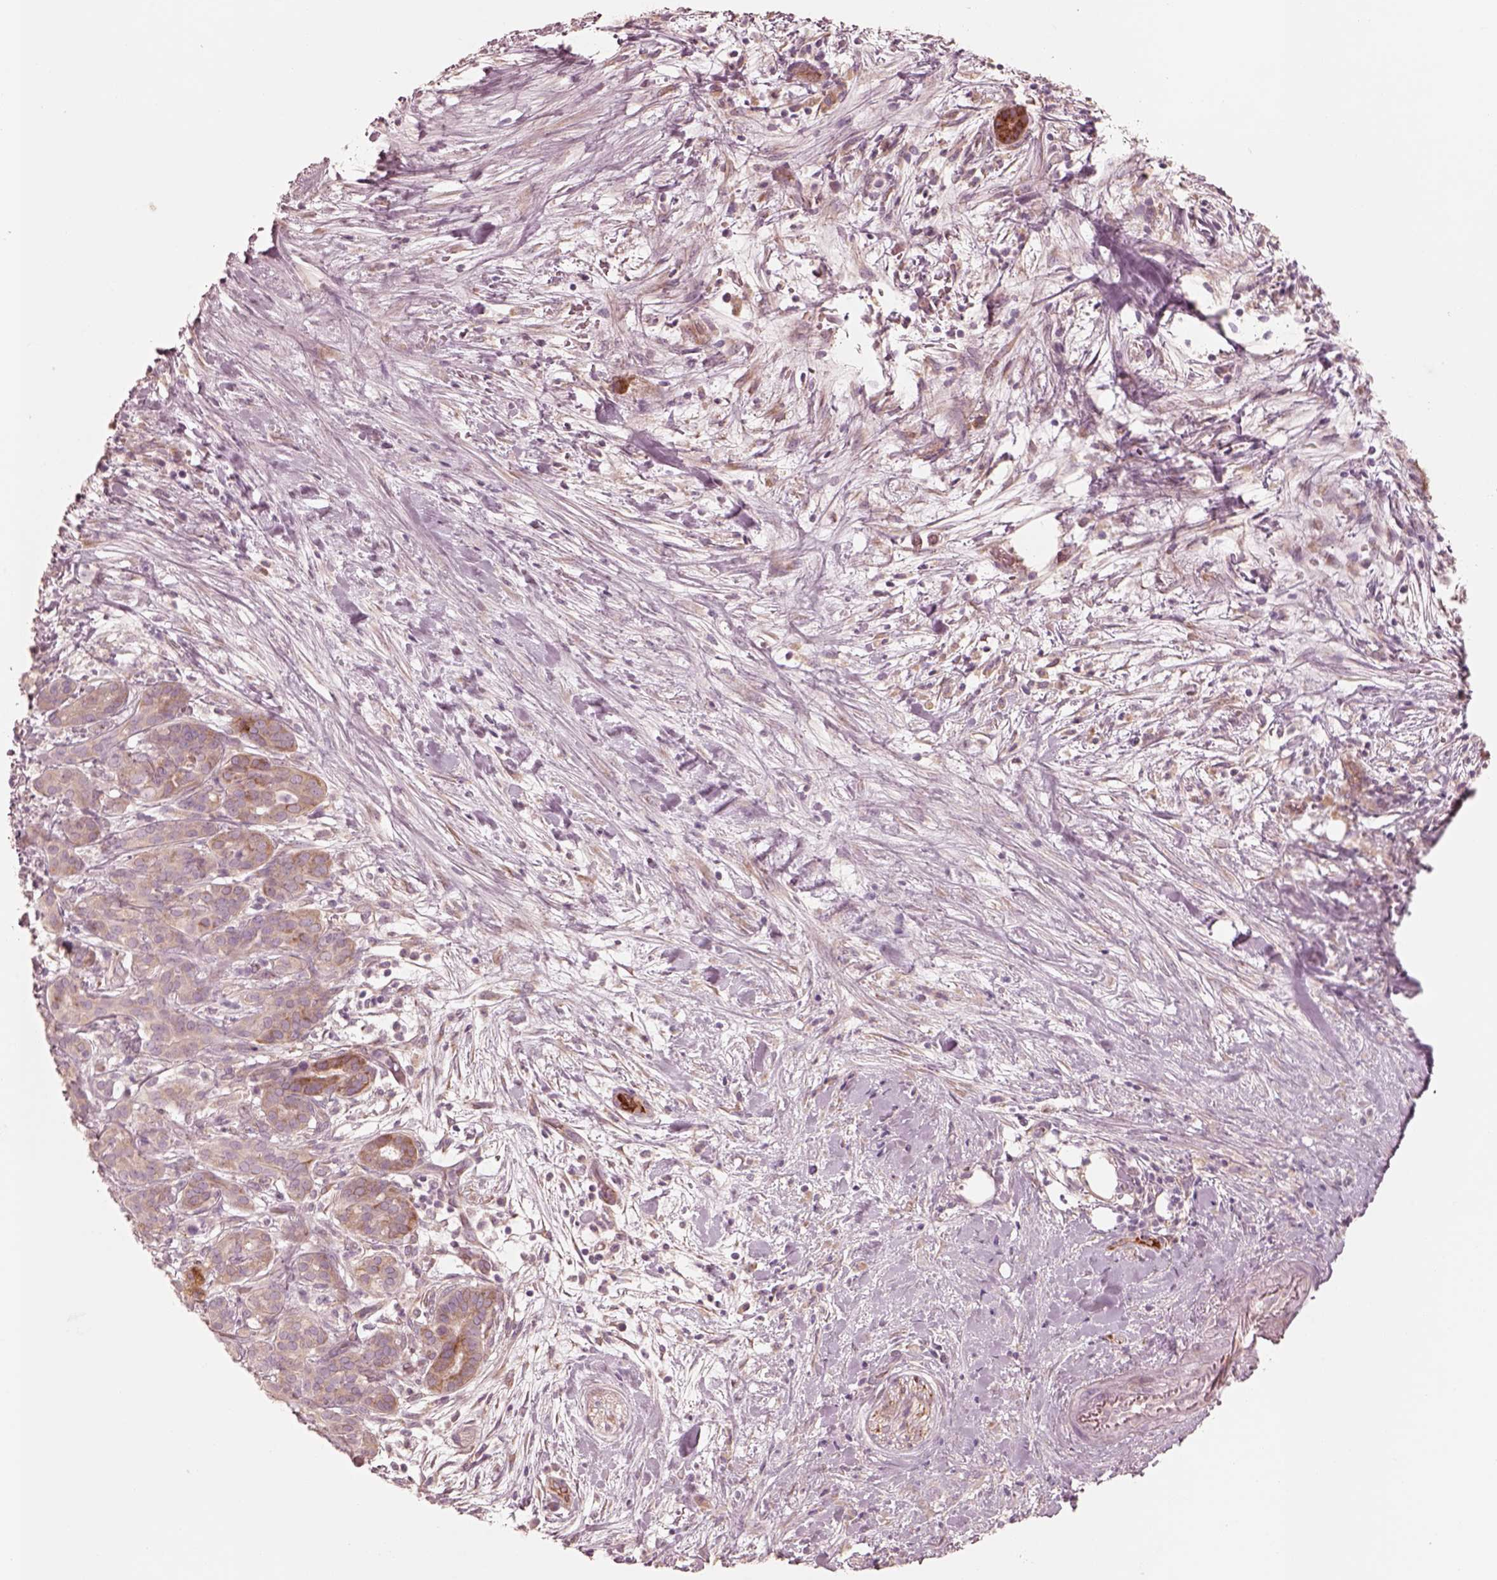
{"staining": {"intensity": "moderate", "quantity": "<25%", "location": "cytoplasmic/membranous"}, "tissue": "pancreatic cancer", "cell_type": "Tumor cells", "image_type": "cancer", "snomed": [{"axis": "morphology", "description": "Adenocarcinoma, NOS"}, {"axis": "topography", "description": "Pancreas"}], "caption": "A histopathology image of human pancreatic cancer stained for a protein demonstrates moderate cytoplasmic/membranous brown staining in tumor cells. (Stains: DAB (3,3'-diaminobenzidine) in brown, nuclei in blue, Microscopy: brightfield microscopy at high magnification).", "gene": "RAB3C", "patient": {"sex": "male", "age": 44}}